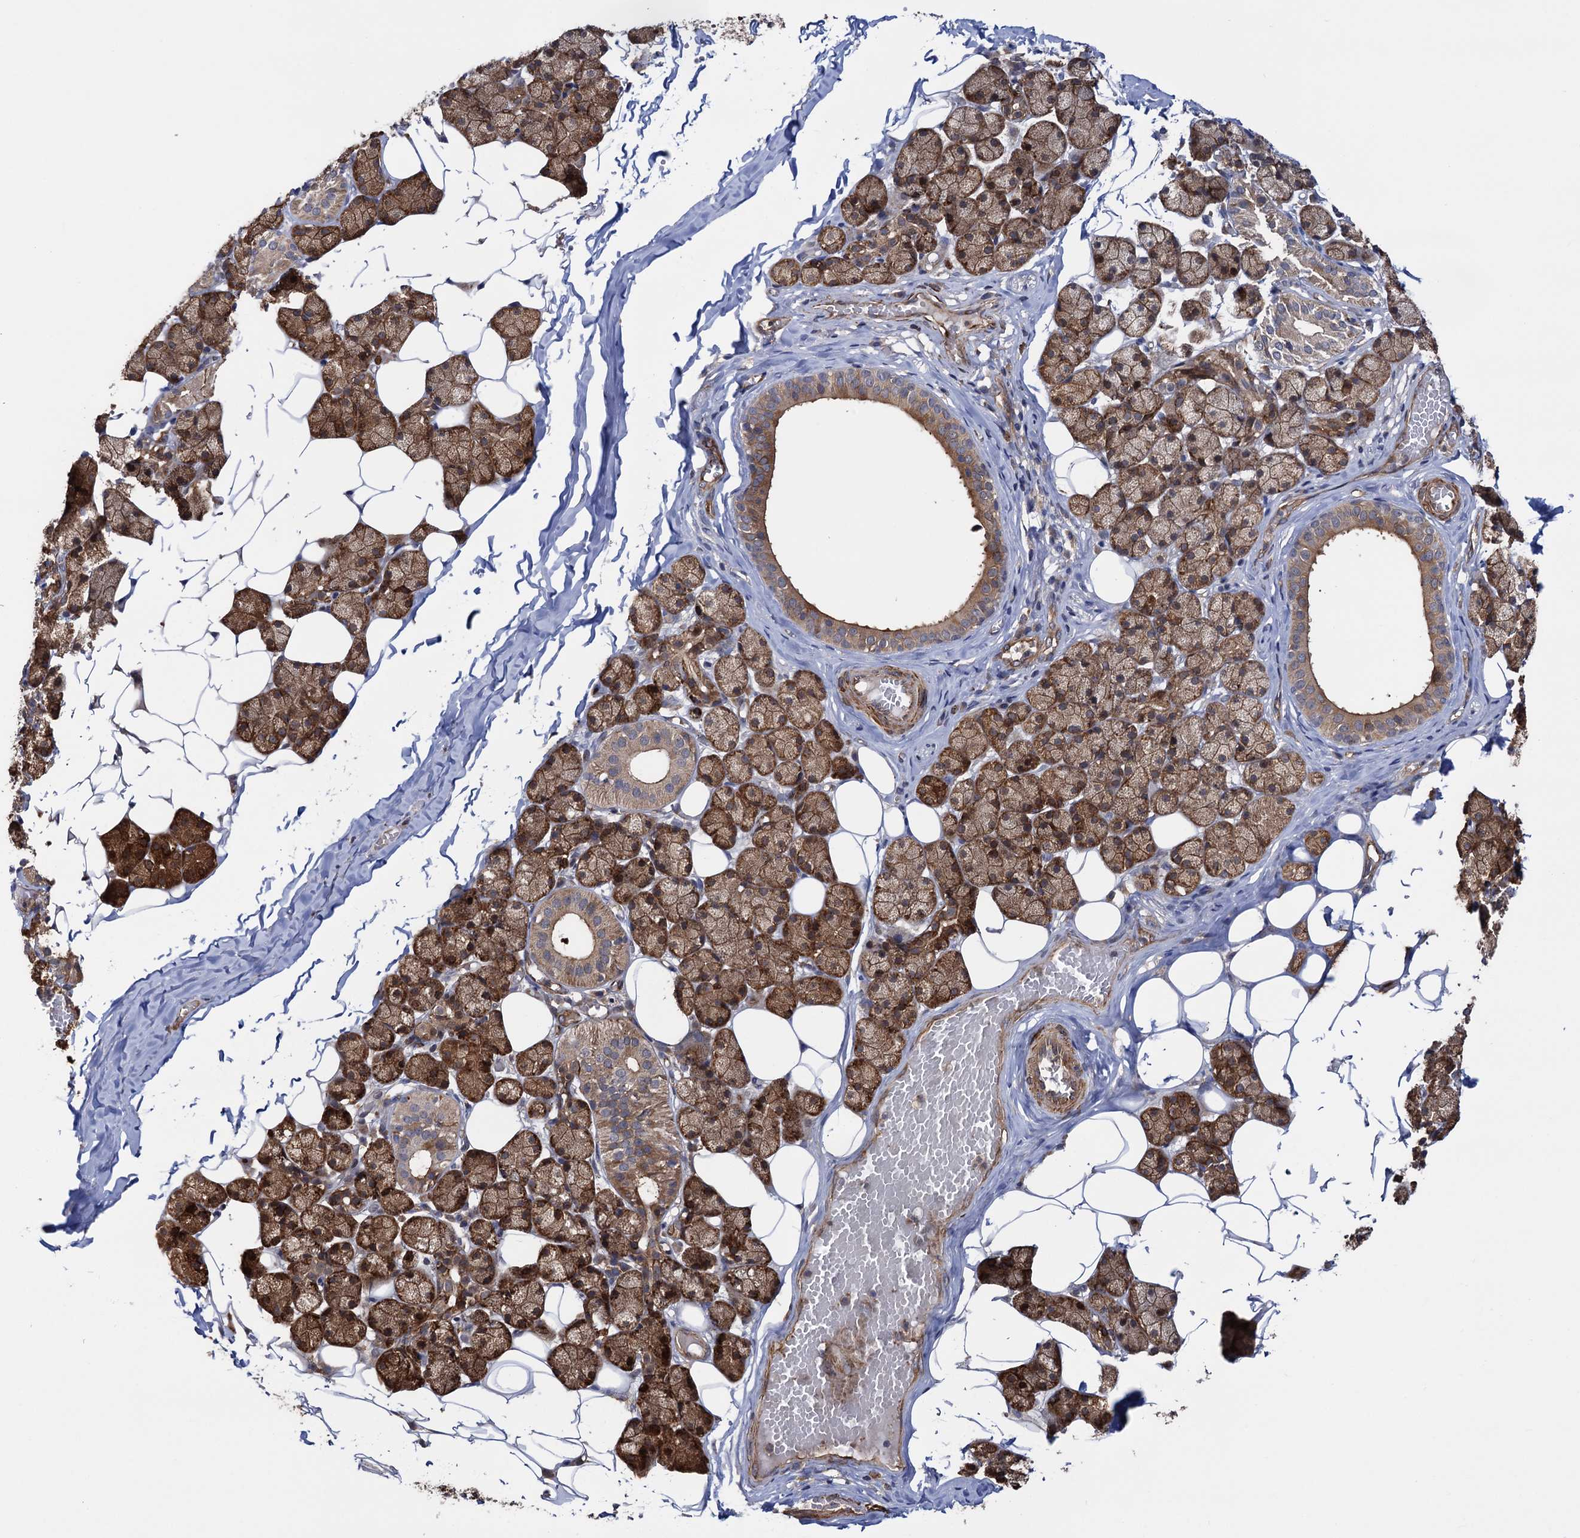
{"staining": {"intensity": "strong", "quantity": ">75%", "location": "cytoplasmic/membranous"}, "tissue": "salivary gland", "cell_type": "Glandular cells", "image_type": "normal", "snomed": [{"axis": "morphology", "description": "Normal tissue, NOS"}, {"axis": "topography", "description": "Salivary gland"}], "caption": "High-magnification brightfield microscopy of normal salivary gland stained with DAB (brown) and counterstained with hematoxylin (blue). glandular cells exhibit strong cytoplasmic/membranous positivity is seen in about>75% of cells.", "gene": "ATP8B4", "patient": {"sex": "female", "age": 33}}